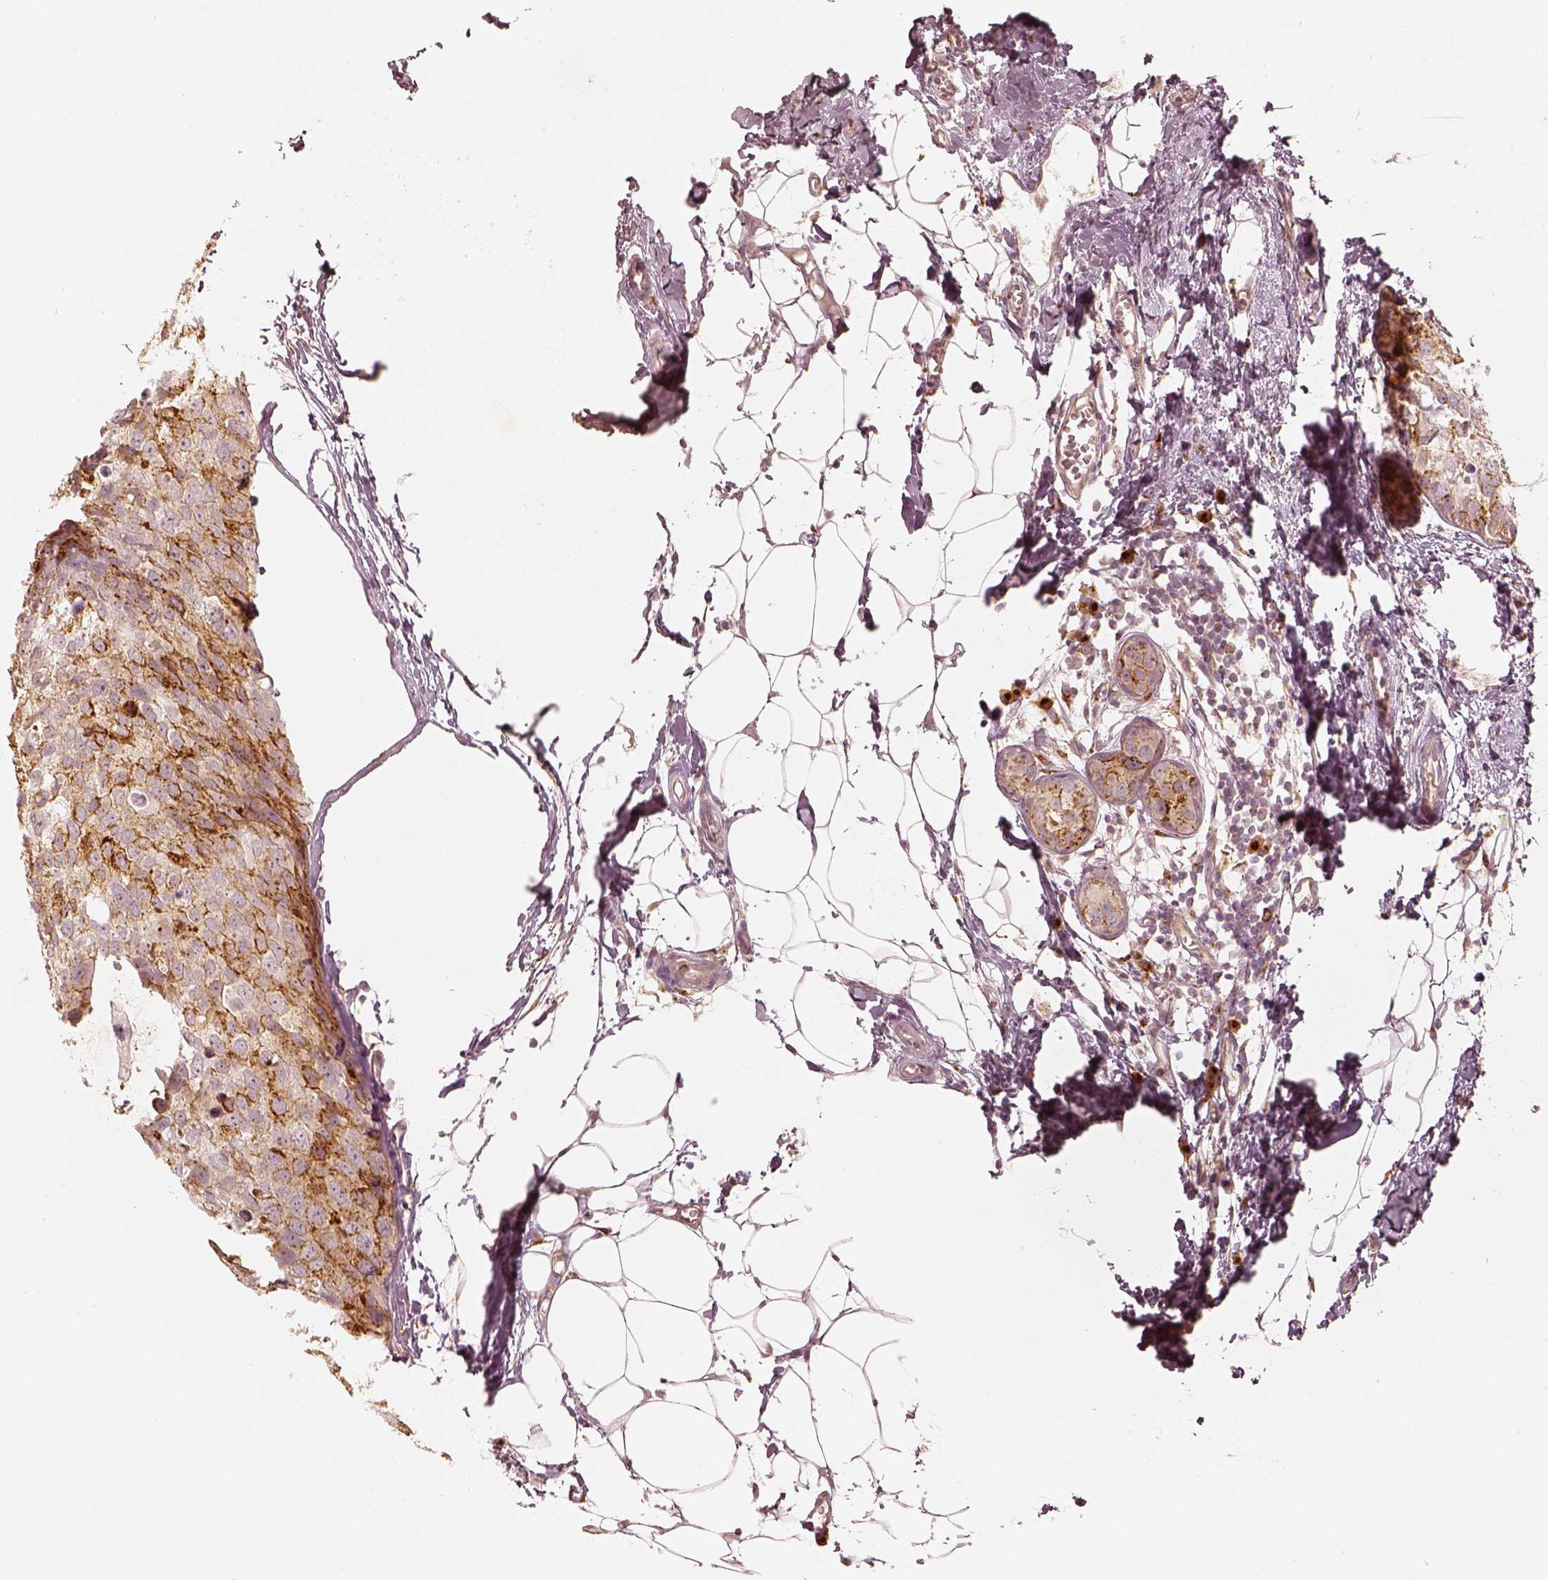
{"staining": {"intensity": "moderate", "quantity": "25%-75%", "location": "cytoplasmic/membranous"}, "tissue": "breast cancer", "cell_type": "Tumor cells", "image_type": "cancer", "snomed": [{"axis": "morphology", "description": "Duct carcinoma"}, {"axis": "topography", "description": "Breast"}], "caption": "Immunohistochemical staining of human breast intraductal carcinoma shows moderate cytoplasmic/membranous protein staining in approximately 25%-75% of tumor cells.", "gene": "GORASP2", "patient": {"sex": "female", "age": 38}}